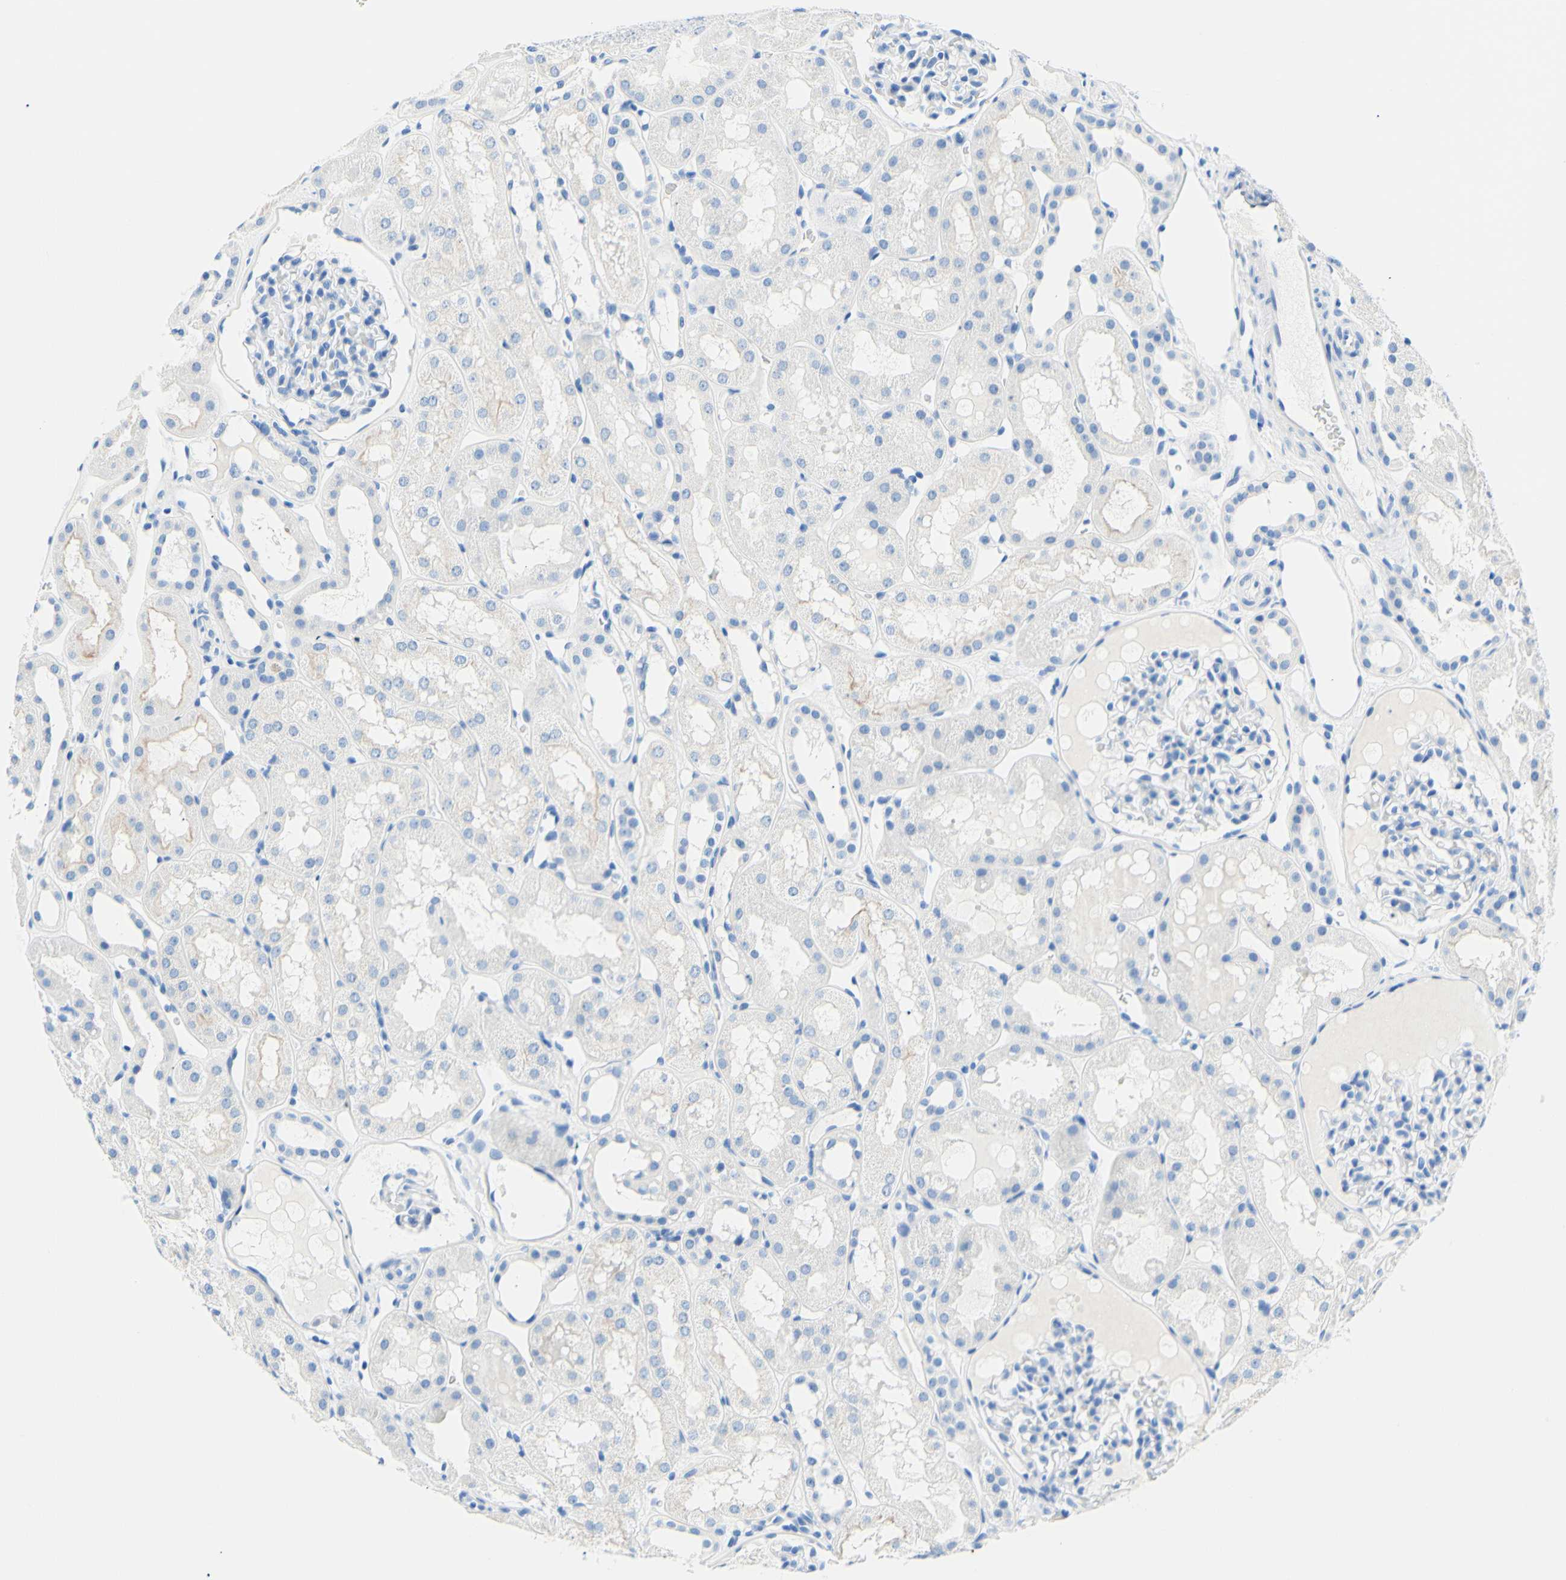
{"staining": {"intensity": "negative", "quantity": "none", "location": "none"}, "tissue": "kidney", "cell_type": "Cells in glomeruli", "image_type": "normal", "snomed": [{"axis": "morphology", "description": "Normal tissue, NOS"}, {"axis": "topography", "description": "Kidney"}, {"axis": "topography", "description": "Urinary bladder"}], "caption": "DAB immunohistochemical staining of unremarkable human kidney displays no significant expression in cells in glomeruli. Nuclei are stained in blue.", "gene": "MYH2", "patient": {"sex": "male", "age": 16}}